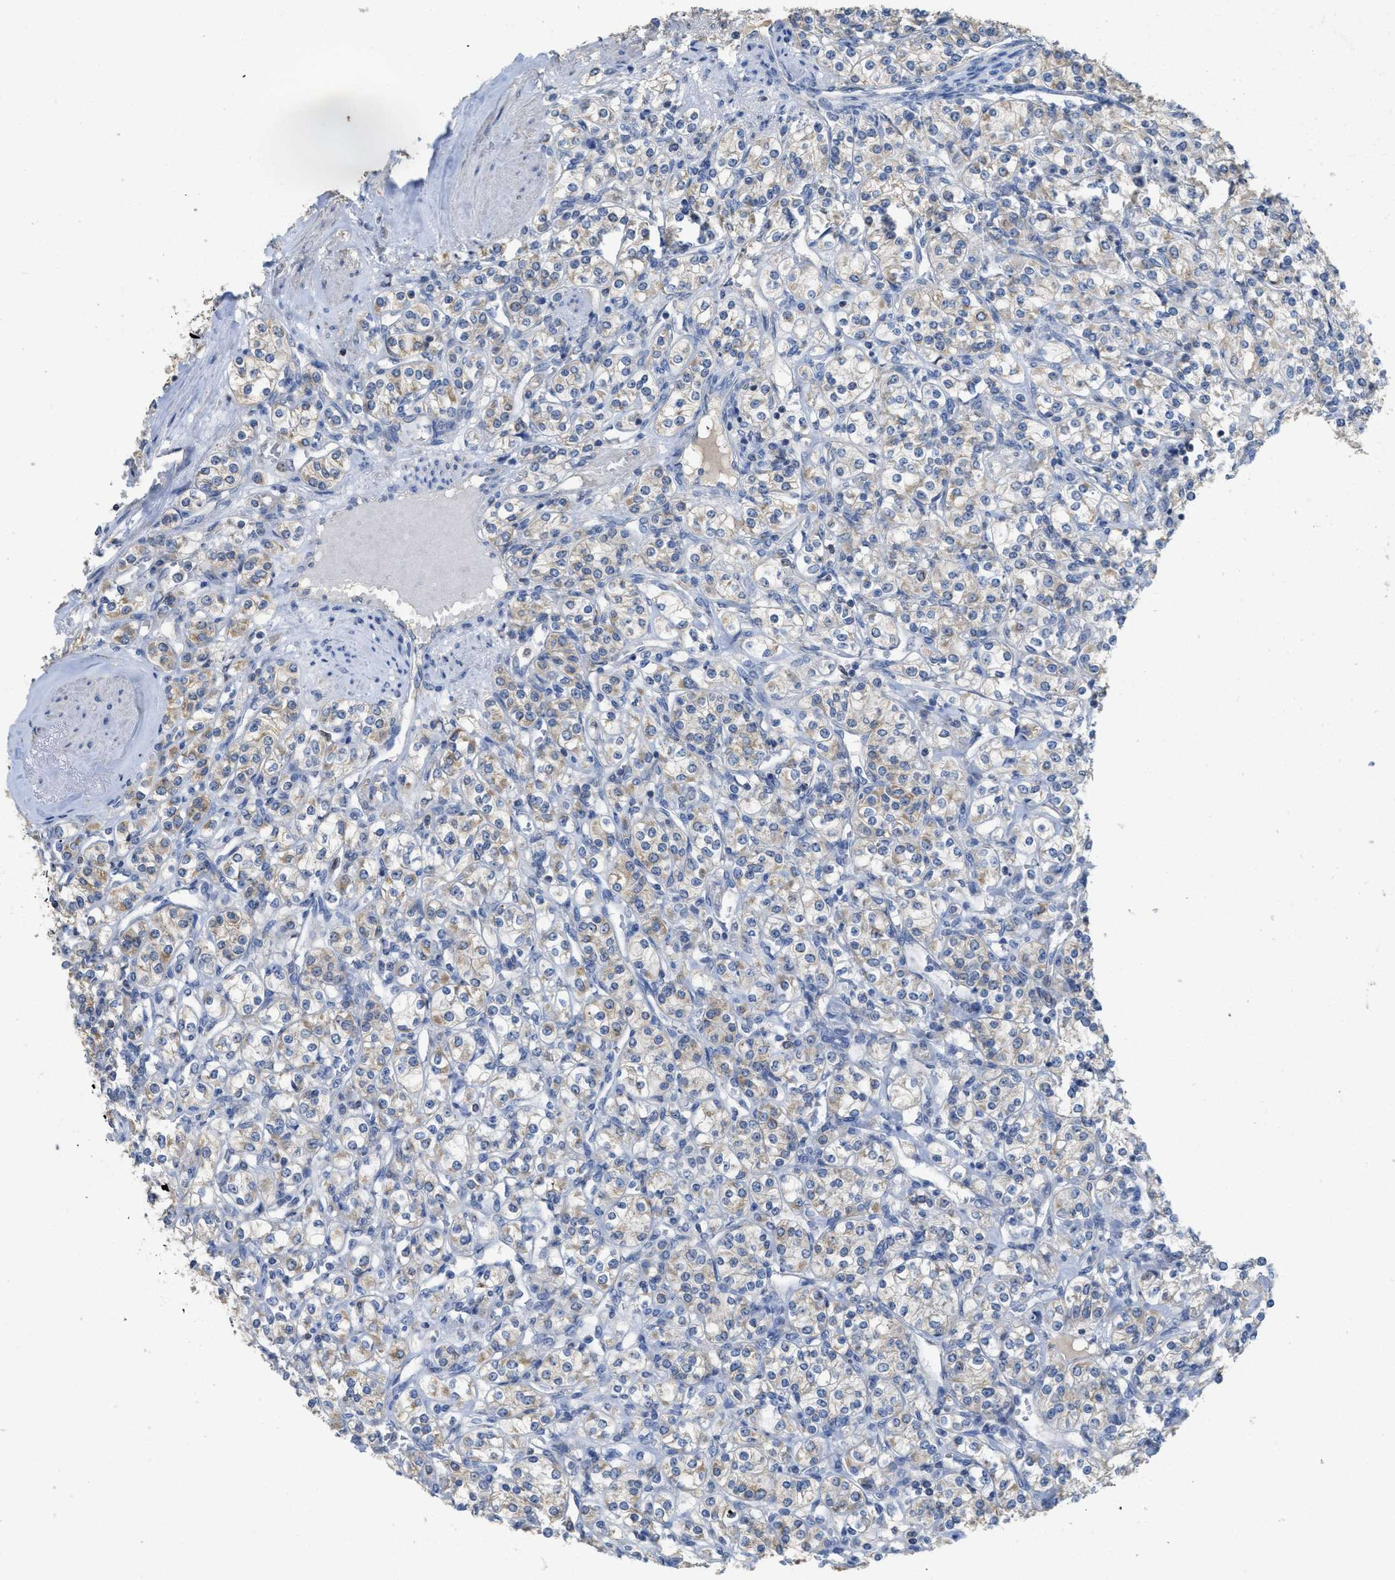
{"staining": {"intensity": "weak", "quantity": "<25%", "location": "cytoplasmic/membranous"}, "tissue": "renal cancer", "cell_type": "Tumor cells", "image_type": "cancer", "snomed": [{"axis": "morphology", "description": "Adenocarcinoma, NOS"}, {"axis": "topography", "description": "Kidney"}], "caption": "Protein analysis of adenocarcinoma (renal) demonstrates no significant positivity in tumor cells. (DAB (3,3'-diaminobenzidine) IHC, high magnification).", "gene": "SFXN2", "patient": {"sex": "male", "age": 77}}